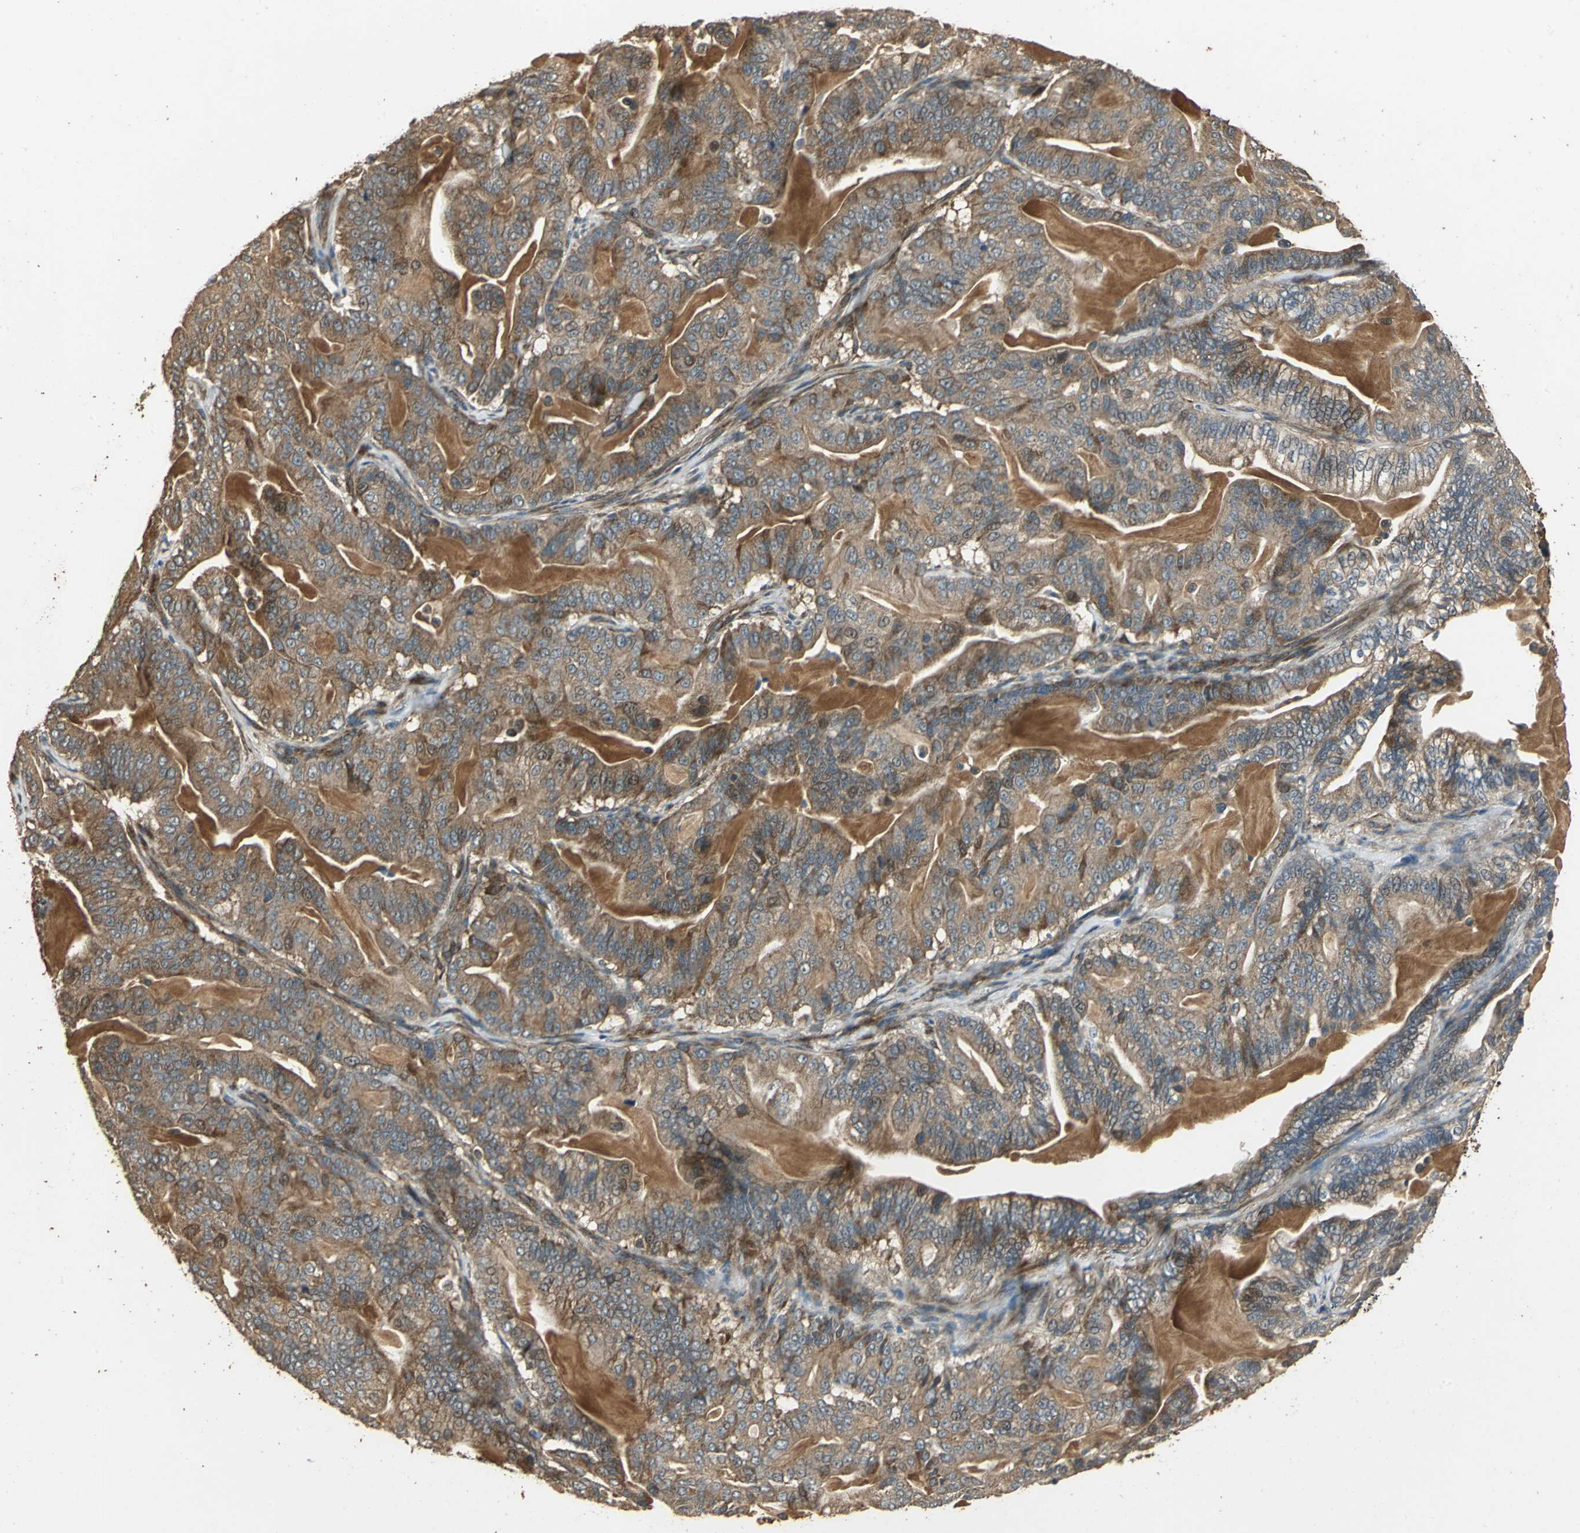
{"staining": {"intensity": "moderate", "quantity": ">75%", "location": "cytoplasmic/membranous"}, "tissue": "pancreatic cancer", "cell_type": "Tumor cells", "image_type": "cancer", "snomed": [{"axis": "morphology", "description": "Adenocarcinoma, NOS"}, {"axis": "topography", "description": "Pancreas"}], "caption": "The image displays immunohistochemical staining of adenocarcinoma (pancreatic). There is moderate cytoplasmic/membranous staining is seen in approximately >75% of tumor cells.", "gene": "KANK1", "patient": {"sex": "male", "age": 63}}